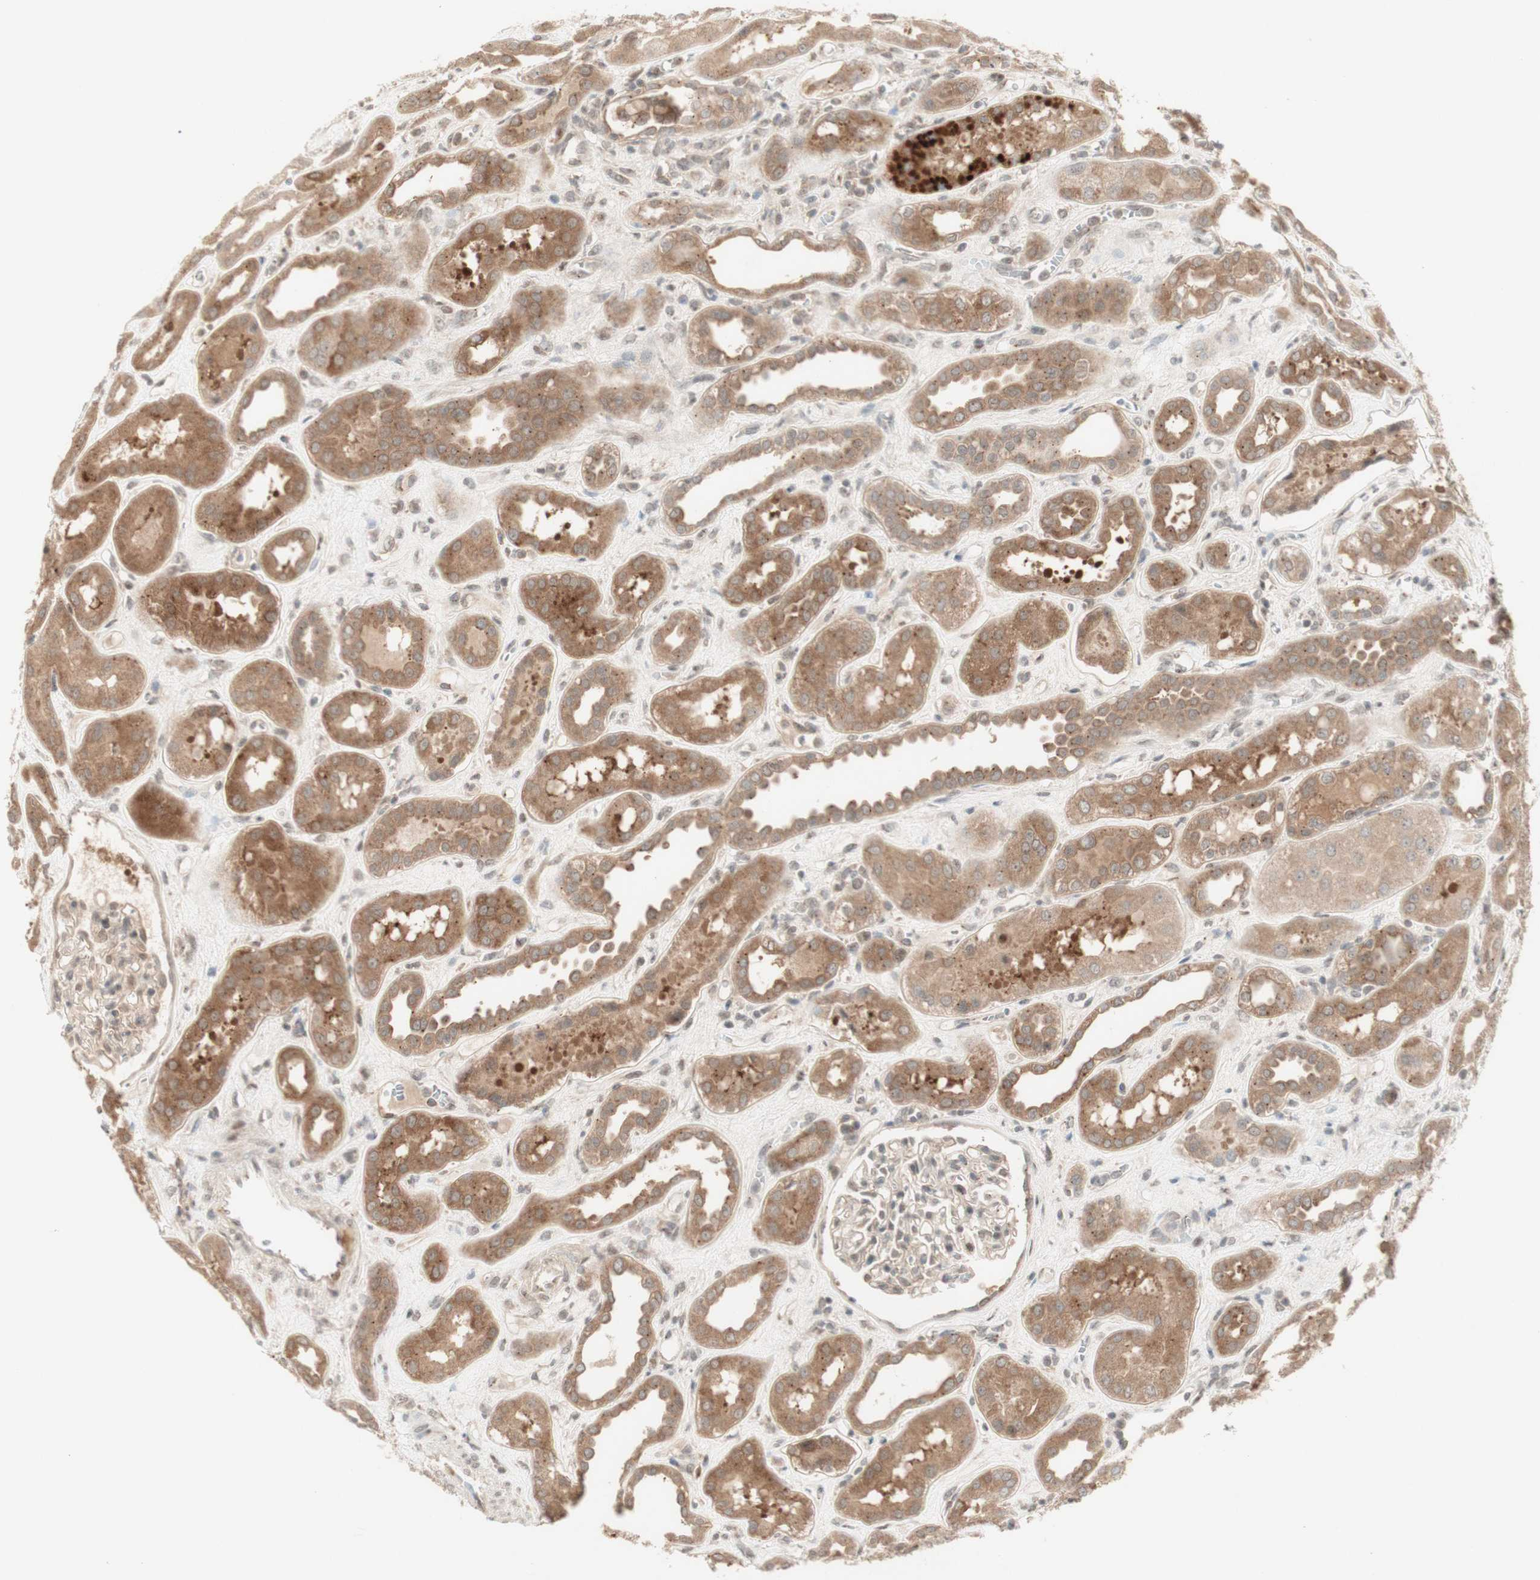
{"staining": {"intensity": "weak", "quantity": "25%-75%", "location": "cytoplasmic/membranous"}, "tissue": "kidney", "cell_type": "Cells in glomeruli", "image_type": "normal", "snomed": [{"axis": "morphology", "description": "Normal tissue, NOS"}, {"axis": "topography", "description": "Kidney"}], "caption": "Immunohistochemical staining of benign kidney displays weak cytoplasmic/membranous protein expression in about 25%-75% of cells in glomeruli. The staining was performed using DAB to visualize the protein expression in brown, while the nuclei were stained in blue with hematoxylin (Magnification: 20x).", "gene": "CYLD", "patient": {"sex": "male", "age": 59}}